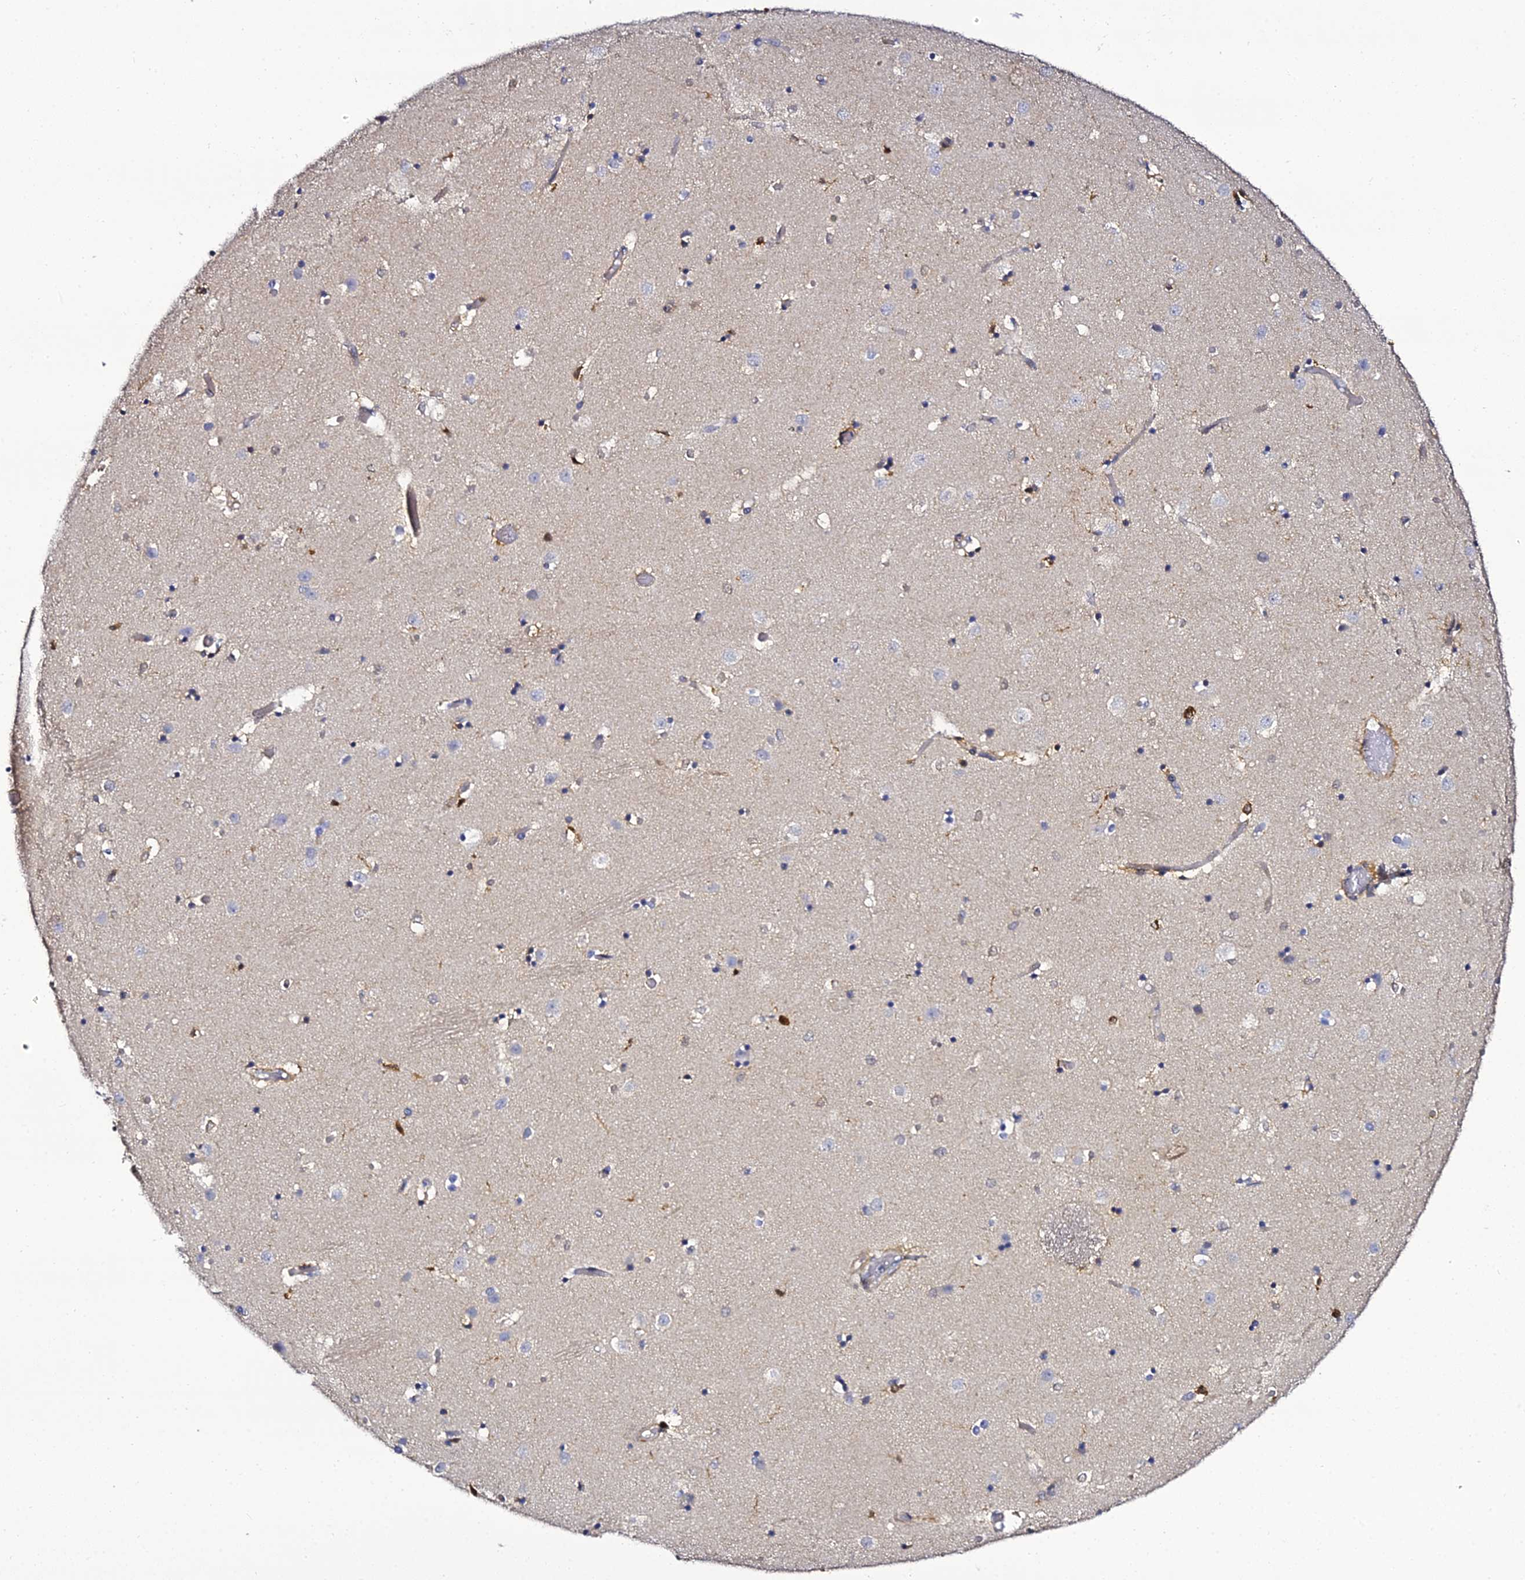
{"staining": {"intensity": "weak", "quantity": "<25%", "location": "cytoplasmic/membranous"}, "tissue": "caudate", "cell_type": "Glial cells", "image_type": "normal", "snomed": [{"axis": "morphology", "description": "Normal tissue, NOS"}, {"axis": "topography", "description": "Lateral ventricle wall"}], "caption": "This is a image of immunohistochemistry staining of benign caudate, which shows no positivity in glial cells.", "gene": "IL4I1", "patient": {"sex": "female", "age": 52}}